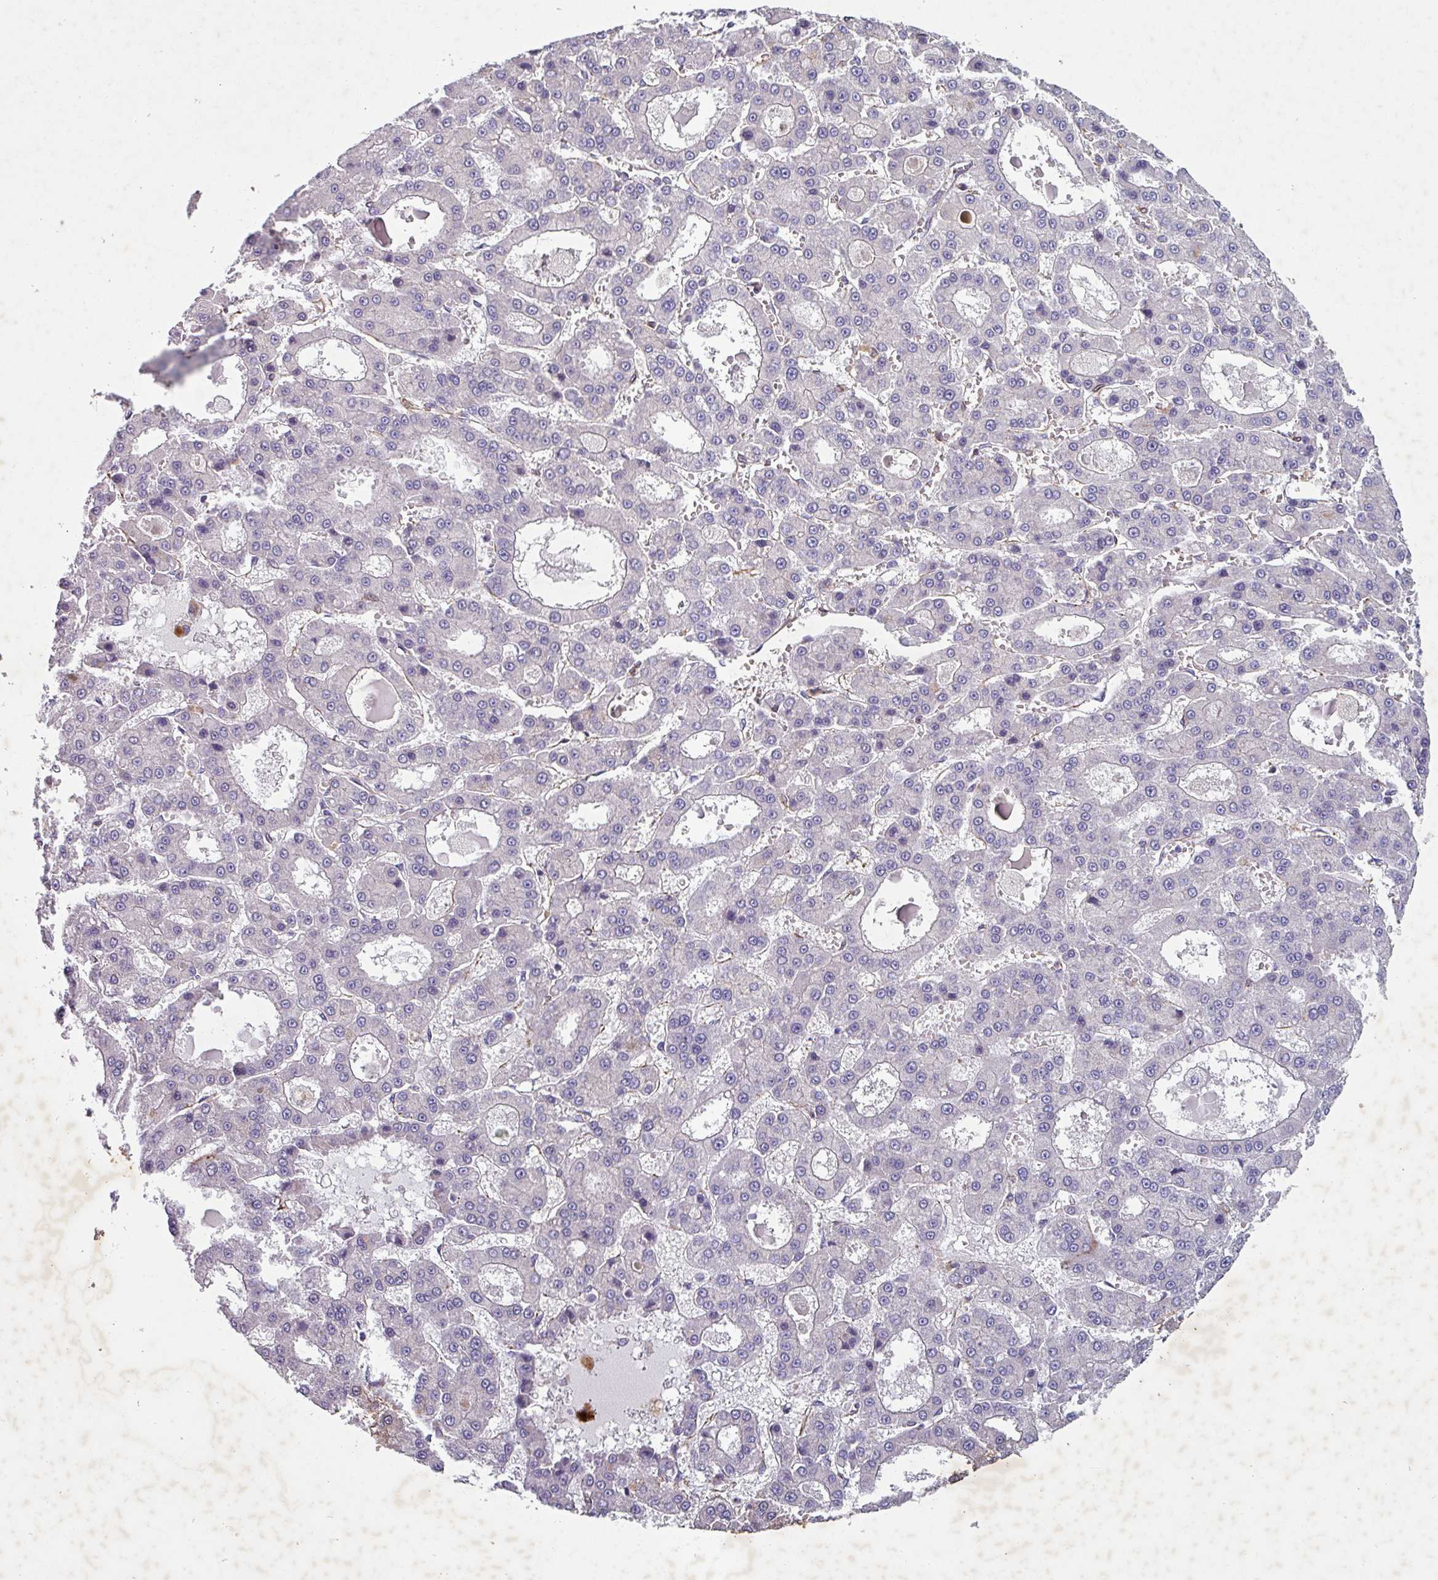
{"staining": {"intensity": "negative", "quantity": "none", "location": "none"}, "tissue": "liver cancer", "cell_type": "Tumor cells", "image_type": "cancer", "snomed": [{"axis": "morphology", "description": "Carcinoma, Hepatocellular, NOS"}, {"axis": "topography", "description": "Liver"}], "caption": "IHC image of human liver hepatocellular carcinoma stained for a protein (brown), which reveals no staining in tumor cells.", "gene": "ATP2C2", "patient": {"sex": "male", "age": 70}}